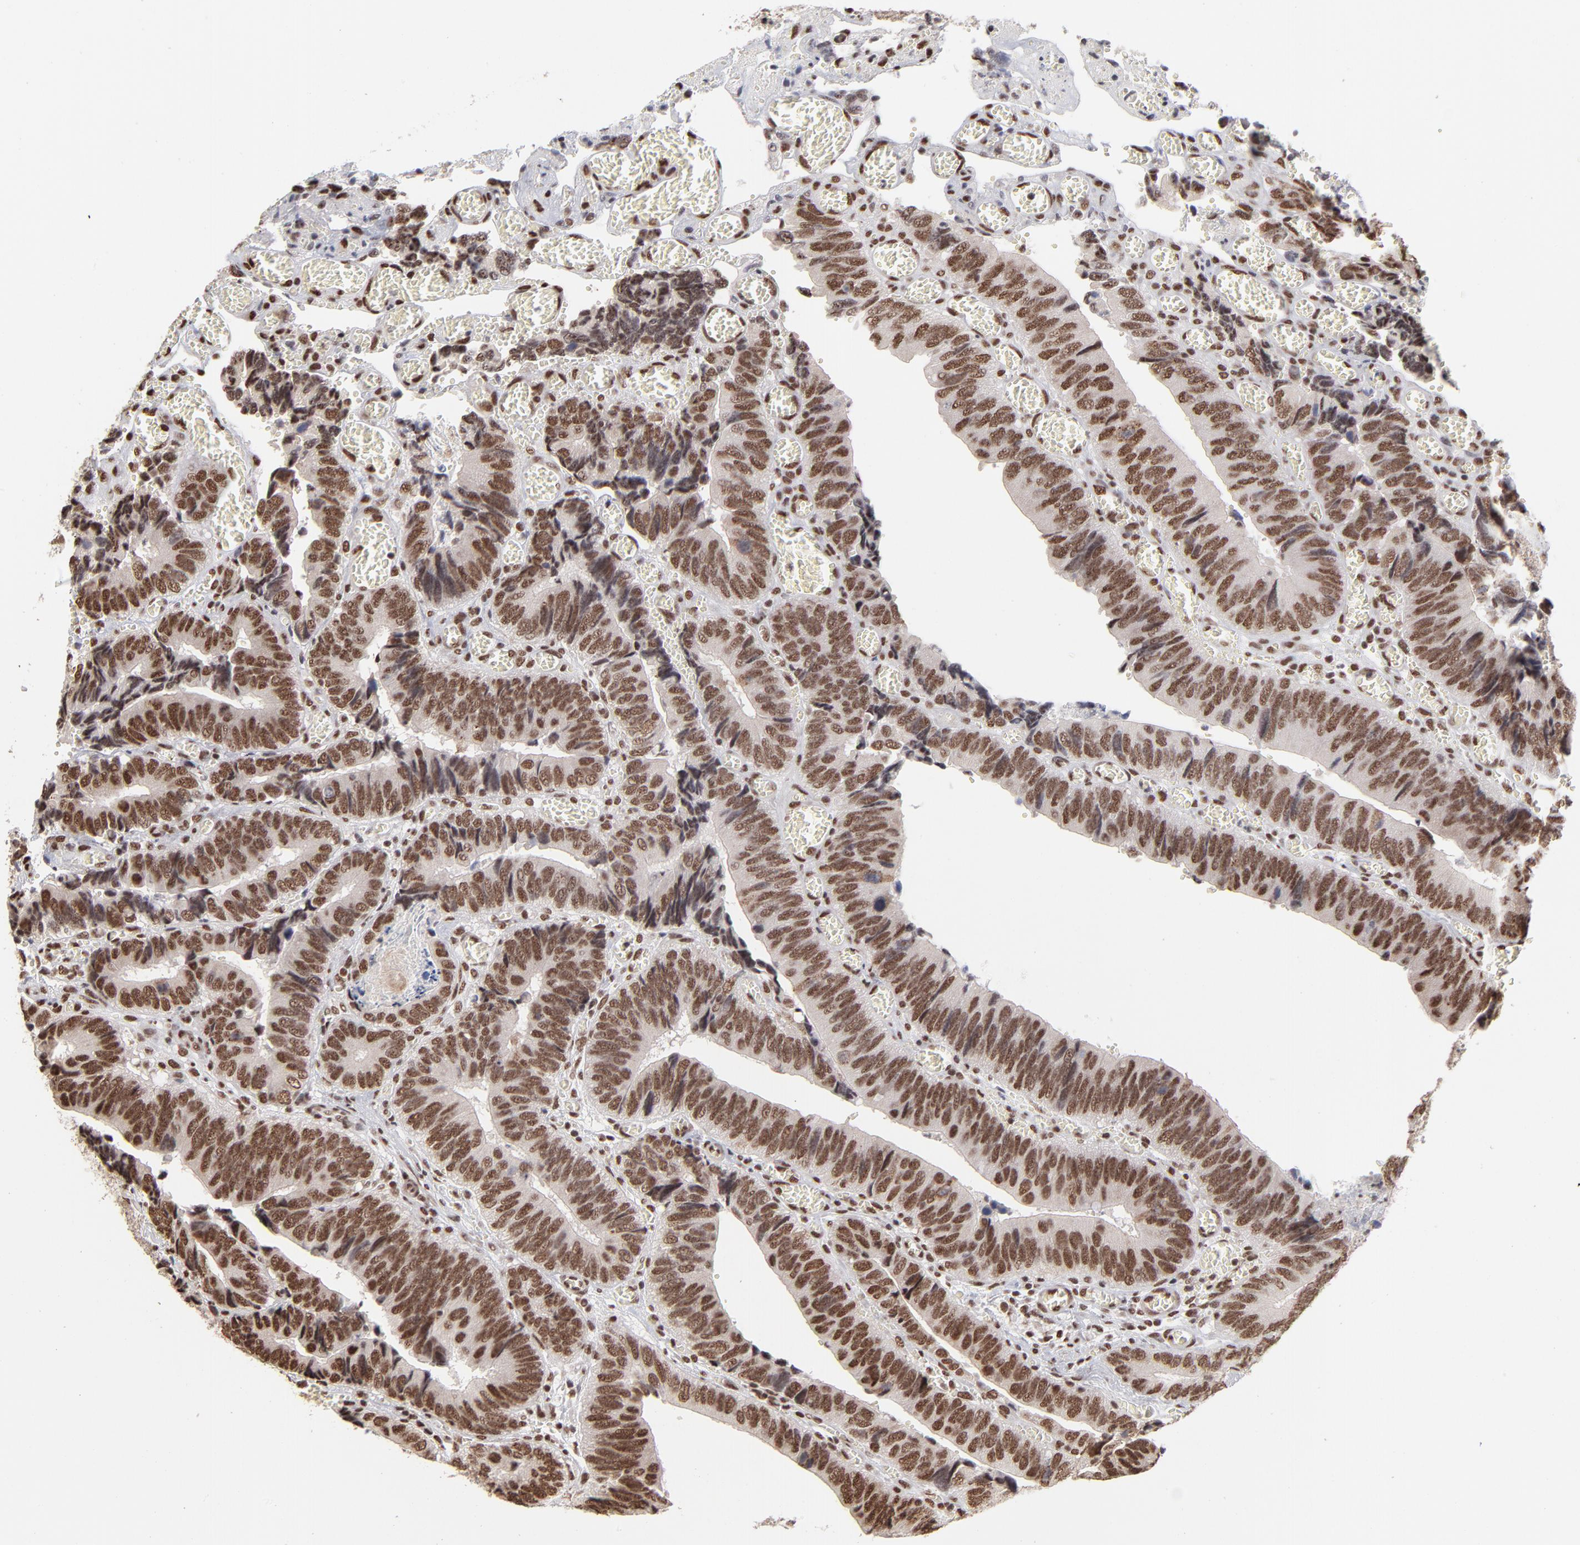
{"staining": {"intensity": "strong", "quantity": ">75%", "location": "nuclear"}, "tissue": "colorectal cancer", "cell_type": "Tumor cells", "image_type": "cancer", "snomed": [{"axis": "morphology", "description": "Adenocarcinoma, NOS"}, {"axis": "topography", "description": "Colon"}], "caption": "A brown stain shows strong nuclear staining of a protein in colorectal cancer tumor cells.", "gene": "ZNF3", "patient": {"sex": "male", "age": 72}}